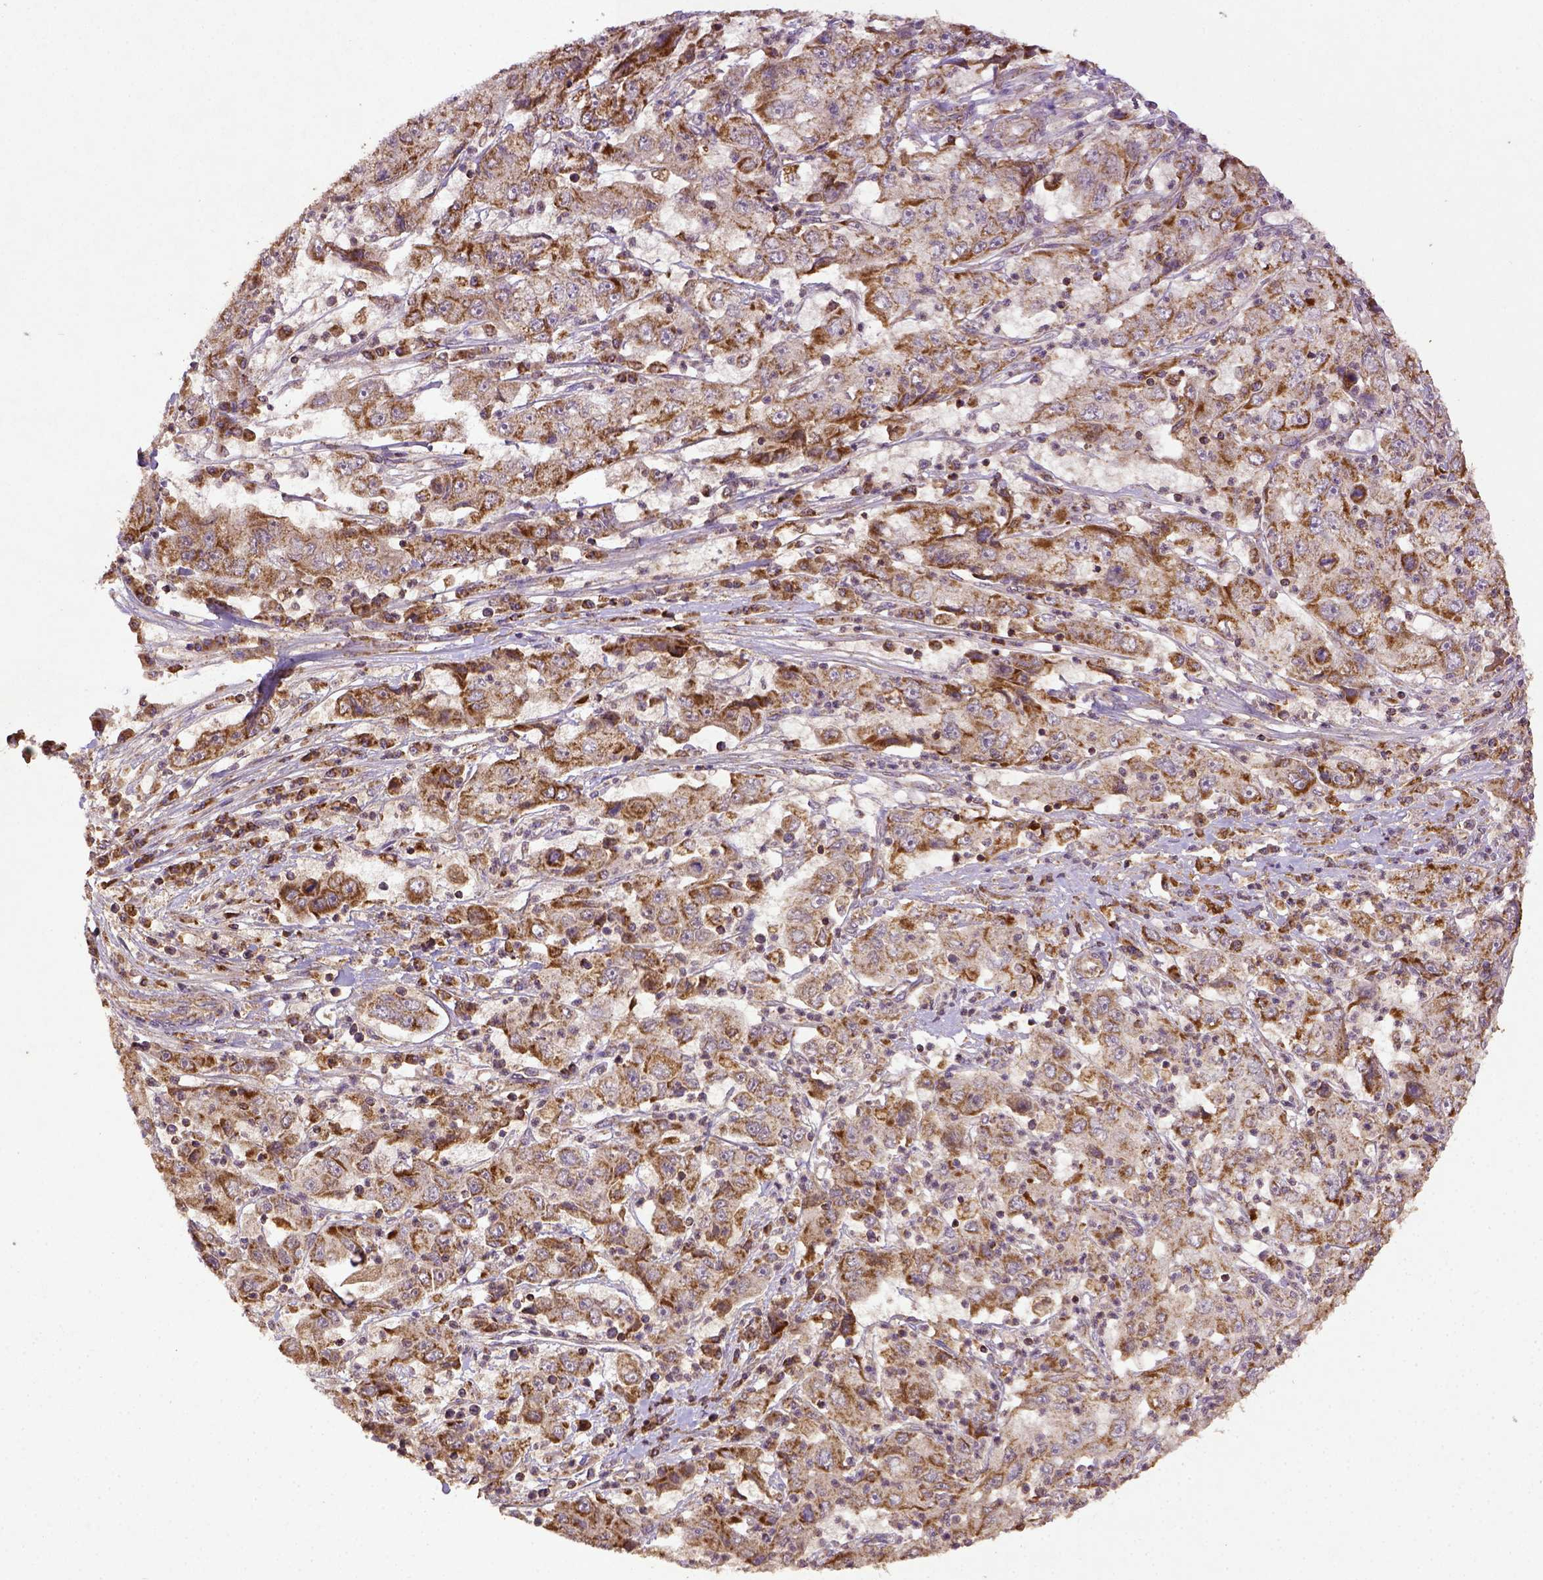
{"staining": {"intensity": "moderate", "quantity": ">75%", "location": "cytoplasmic/membranous"}, "tissue": "cervical cancer", "cell_type": "Tumor cells", "image_type": "cancer", "snomed": [{"axis": "morphology", "description": "Squamous cell carcinoma, NOS"}, {"axis": "topography", "description": "Cervix"}], "caption": "About >75% of tumor cells in cervical squamous cell carcinoma display moderate cytoplasmic/membranous protein expression as visualized by brown immunohistochemical staining.", "gene": "MT-CO1", "patient": {"sex": "female", "age": 36}}